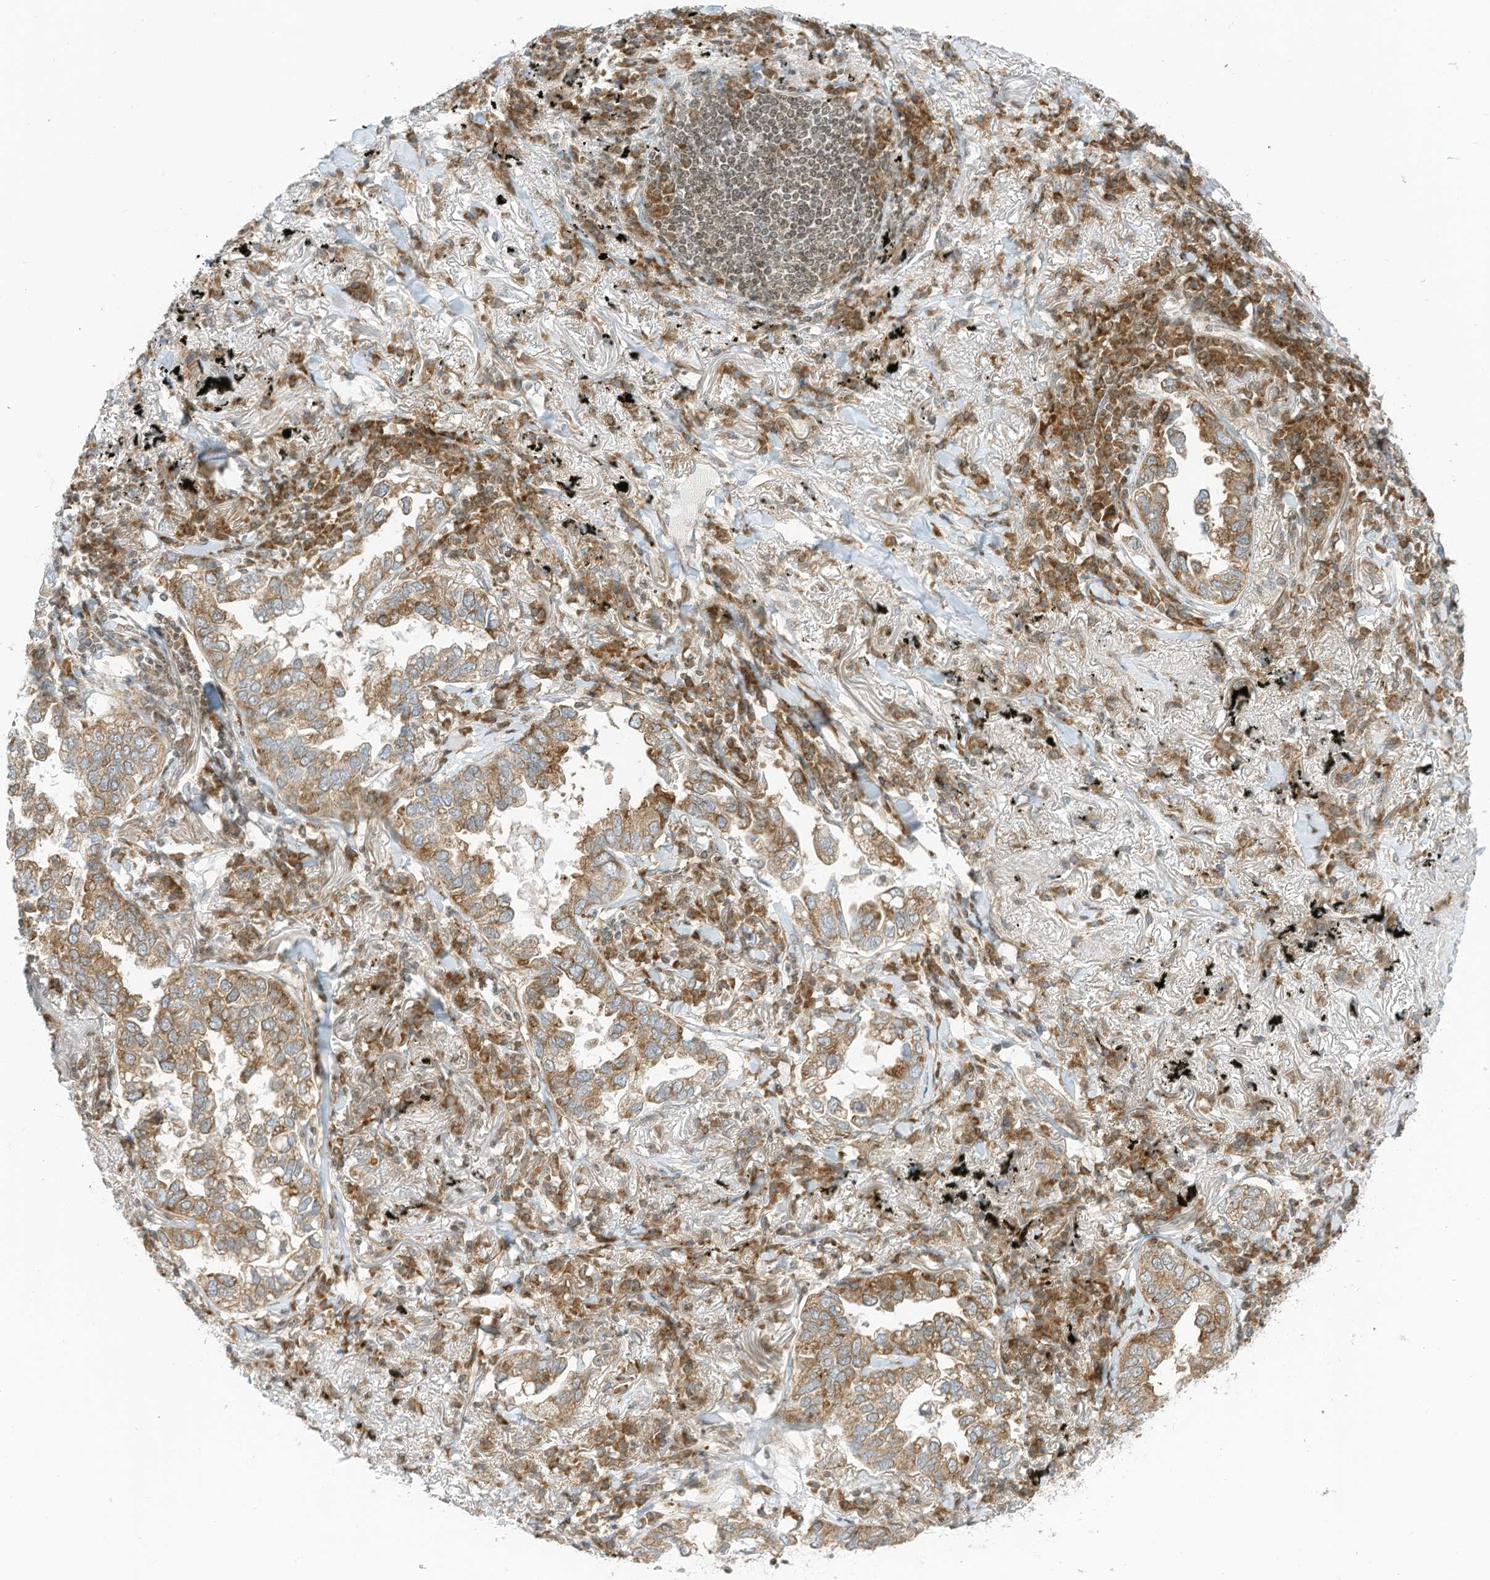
{"staining": {"intensity": "moderate", "quantity": ">75%", "location": "cytoplasmic/membranous"}, "tissue": "lung cancer", "cell_type": "Tumor cells", "image_type": "cancer", "snomed": [{"axis": "morphology", "description": "Adenocarcinoma, NOS"}, {"axis": "topography", "description": "Lung"}], "caption": "Protein expression analysis of human lung cancer (adenocarcinoma) reveals moderate cytoplasmic/membranous staining in about >75% of tumor cells.", "gene": "EDF1", "patient": {"sex": "male", "age": 65}}